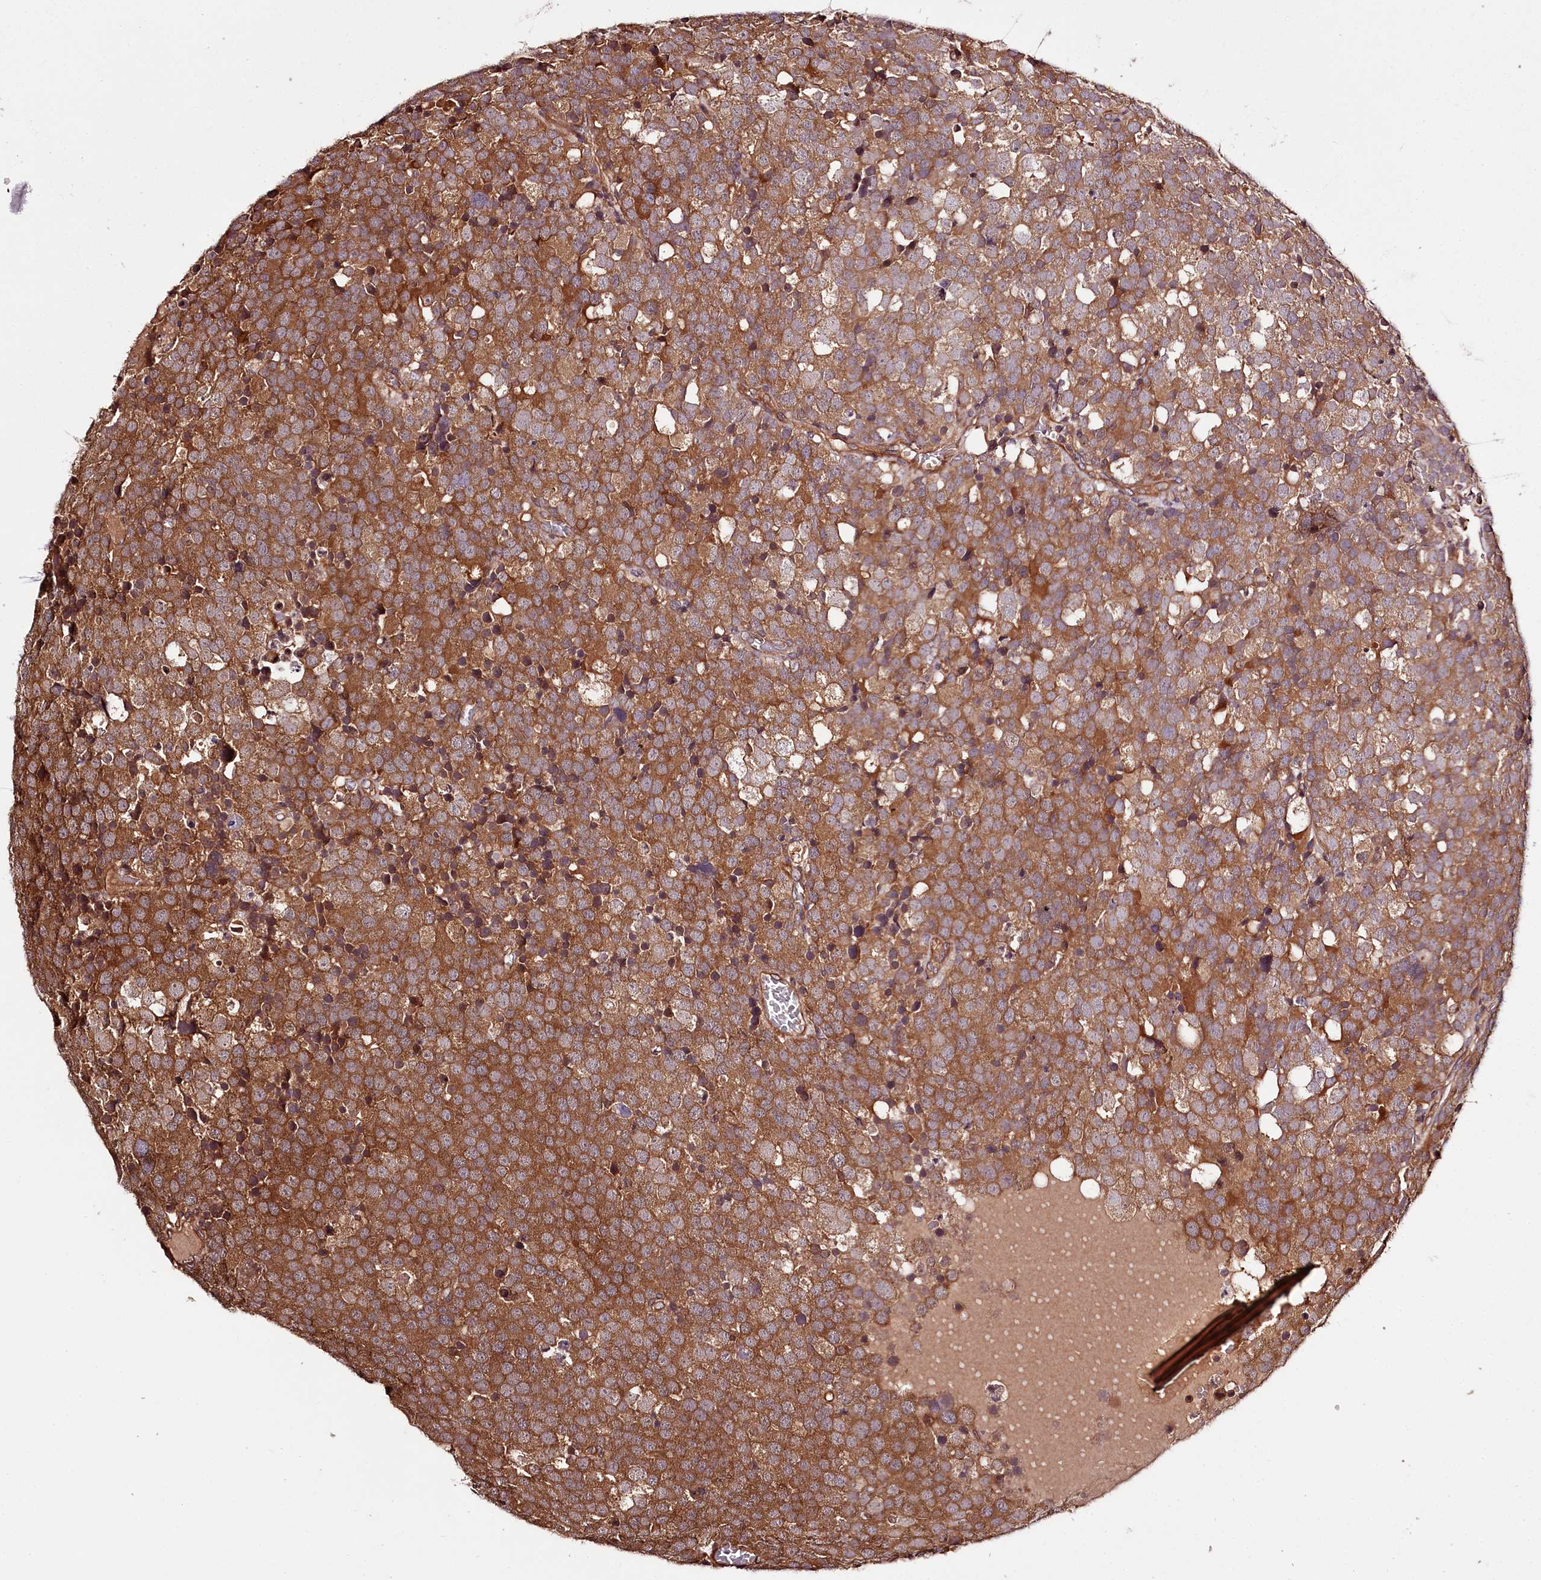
{"staining": {"intensity": "moderate", "quantity": ">75%", "location": "cytoplasmic/membranous"}, "tissue": "testis cancer", "cell_type": "Tumor cells", "image_type": "cancer", "snomed": [{"axis": "morphology", "description": "Seminoma, NOS"}, {"axis": "topography", "description": "Testis"}], "caption": "This is a micrograph of immunohistochemistry staining of testis cancer (seminoma), which shows moderate positivity in the cytoplasmic/membranous of tumor cells.", "gene": "TARS1", "patient": {"sex": "male", "age": 71}}